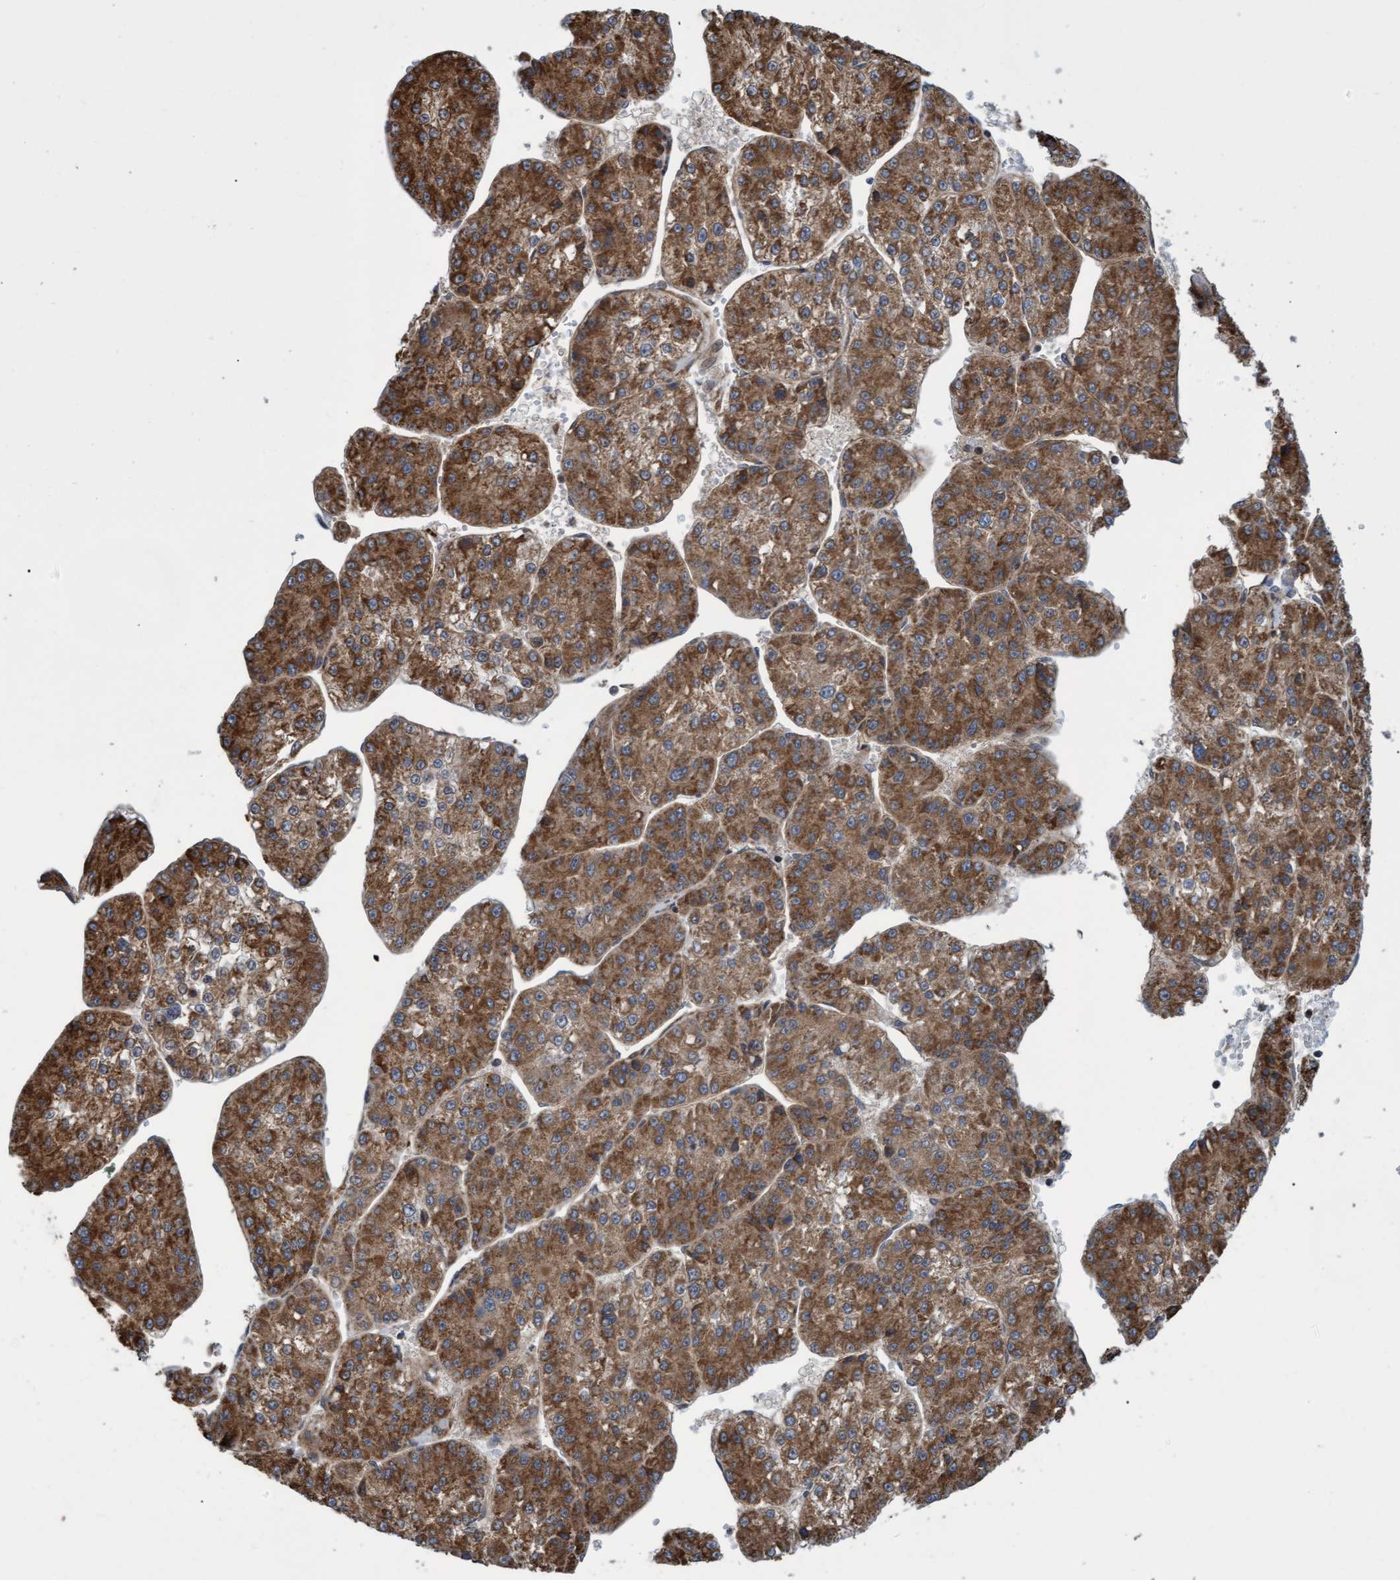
{"staining": {"intensity": "strong", "quantity": ">75%", "location": "cytoplasmic/membranous"}, "tissue": "liver cancer", "cell_type": "Tumor cells", "image_type": "cancer", "snomed": [{"axis": "morphology", "description": "Carcinoma, Hepatocellular, NOS"}, {"axis": "topography", "description": "Liver"}], "caption": "Immunohistochemistry of liver hepatocellular carcinoma reveals high levels of strong cytoplasmic/membranous positivity in approximately >75% of tumor cells. The protein is stained brown, and the nuclei are stained in blue (DAB IHC with brightfield microscopy, high magnification).", "gene": "TNFRSF10B", "patient": {"sex": "female", "age": 73}}